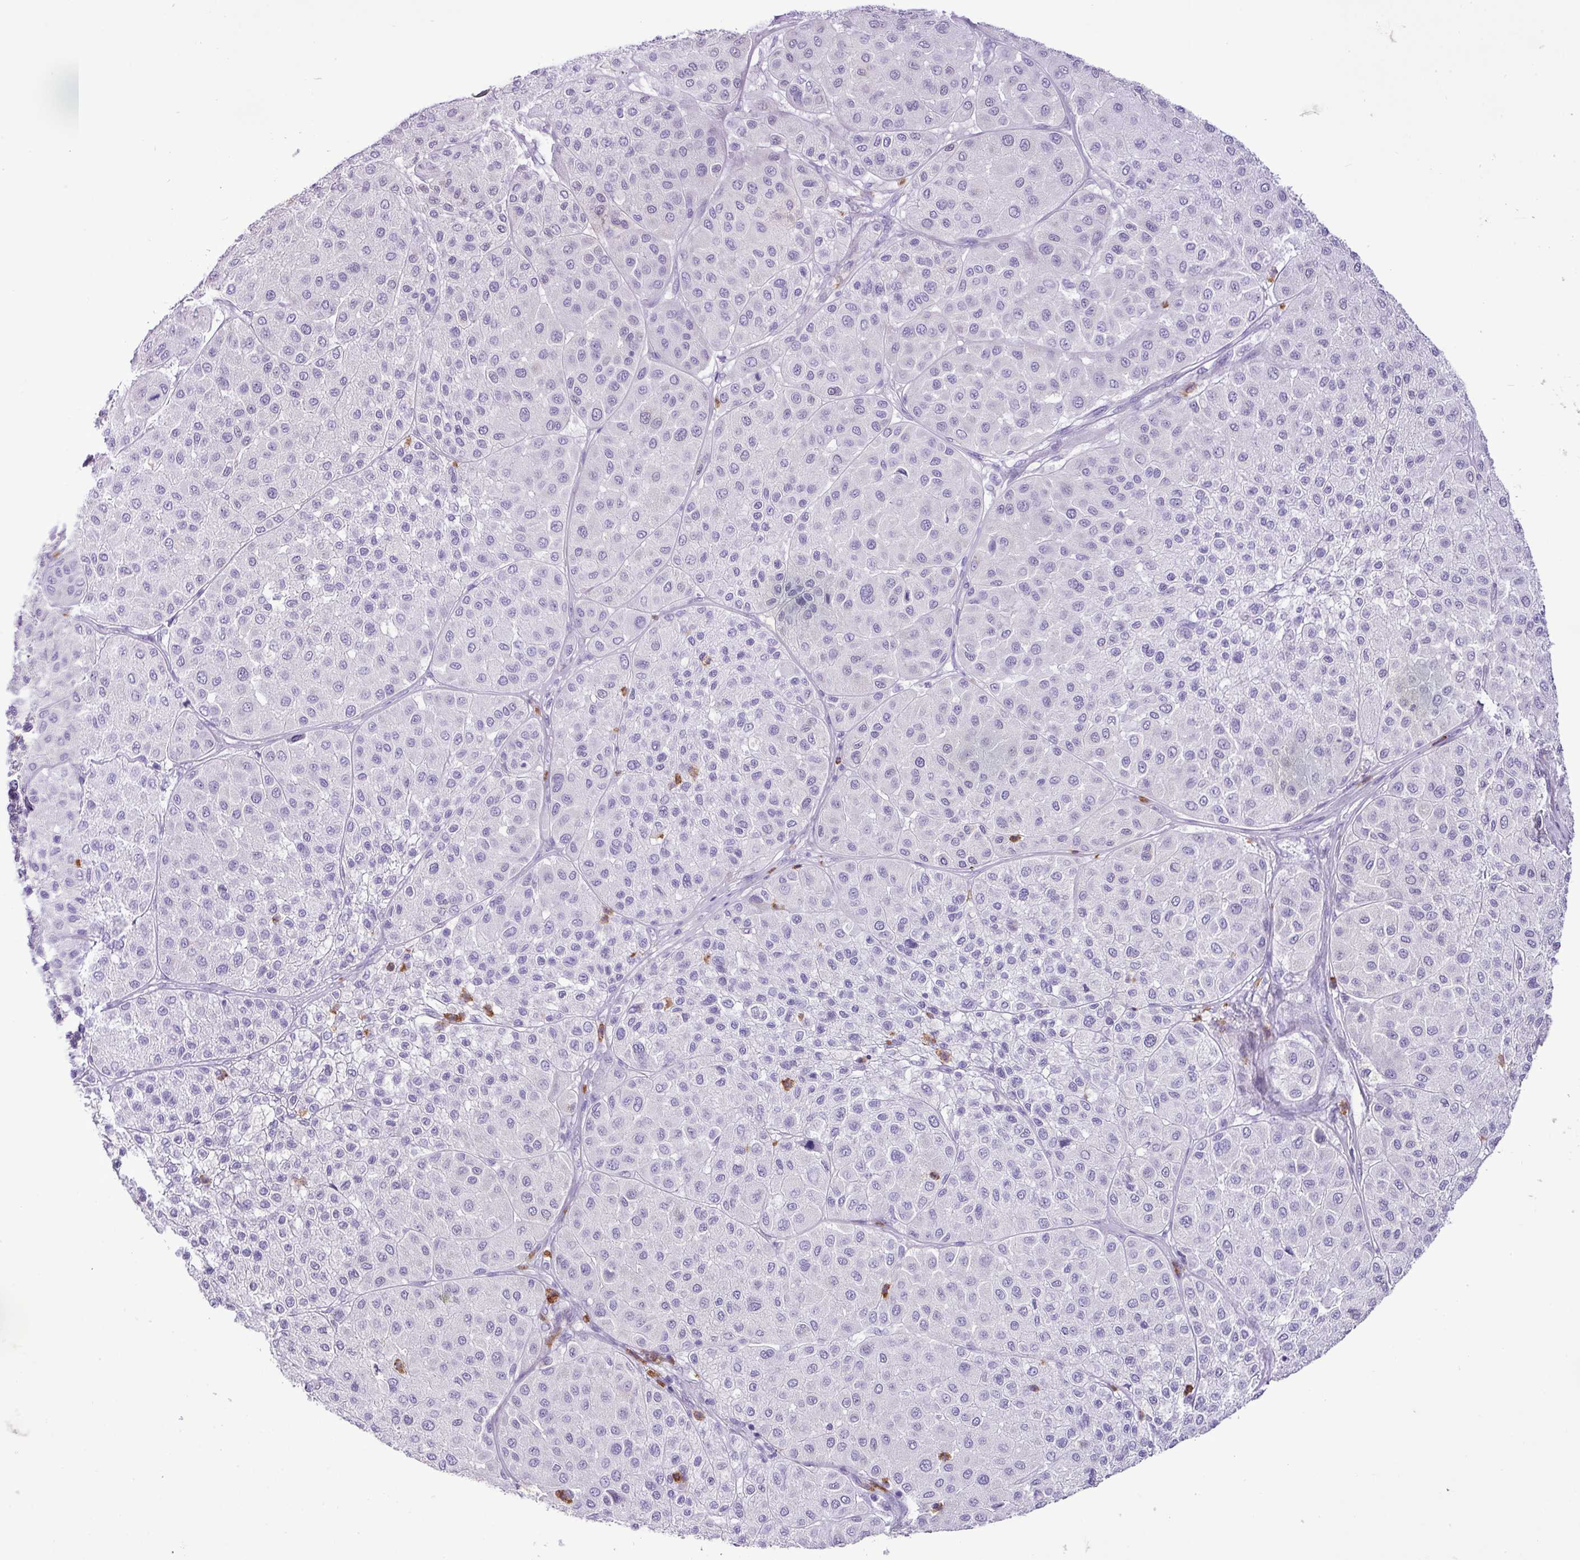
{"staining": {"intensity": "negative", "quantity": "none", "location": "none"}, "tissue": "melanoma", "cell_type": "Tumor cells", "image_type": "cancer", "snomed": [{"axis": "morphology", "description": "Malignant melanoma, Metastatic site"}, {"axis": "topography", "description": "Smooth muscle"}], "caption": "High power microscopy histopathology image of an IHC histopathology image of melanoma, revealing no significant staining in tumor cells.", "gene": "ZSCAN5A", "patient": {"sex": "male", "age": 41}}